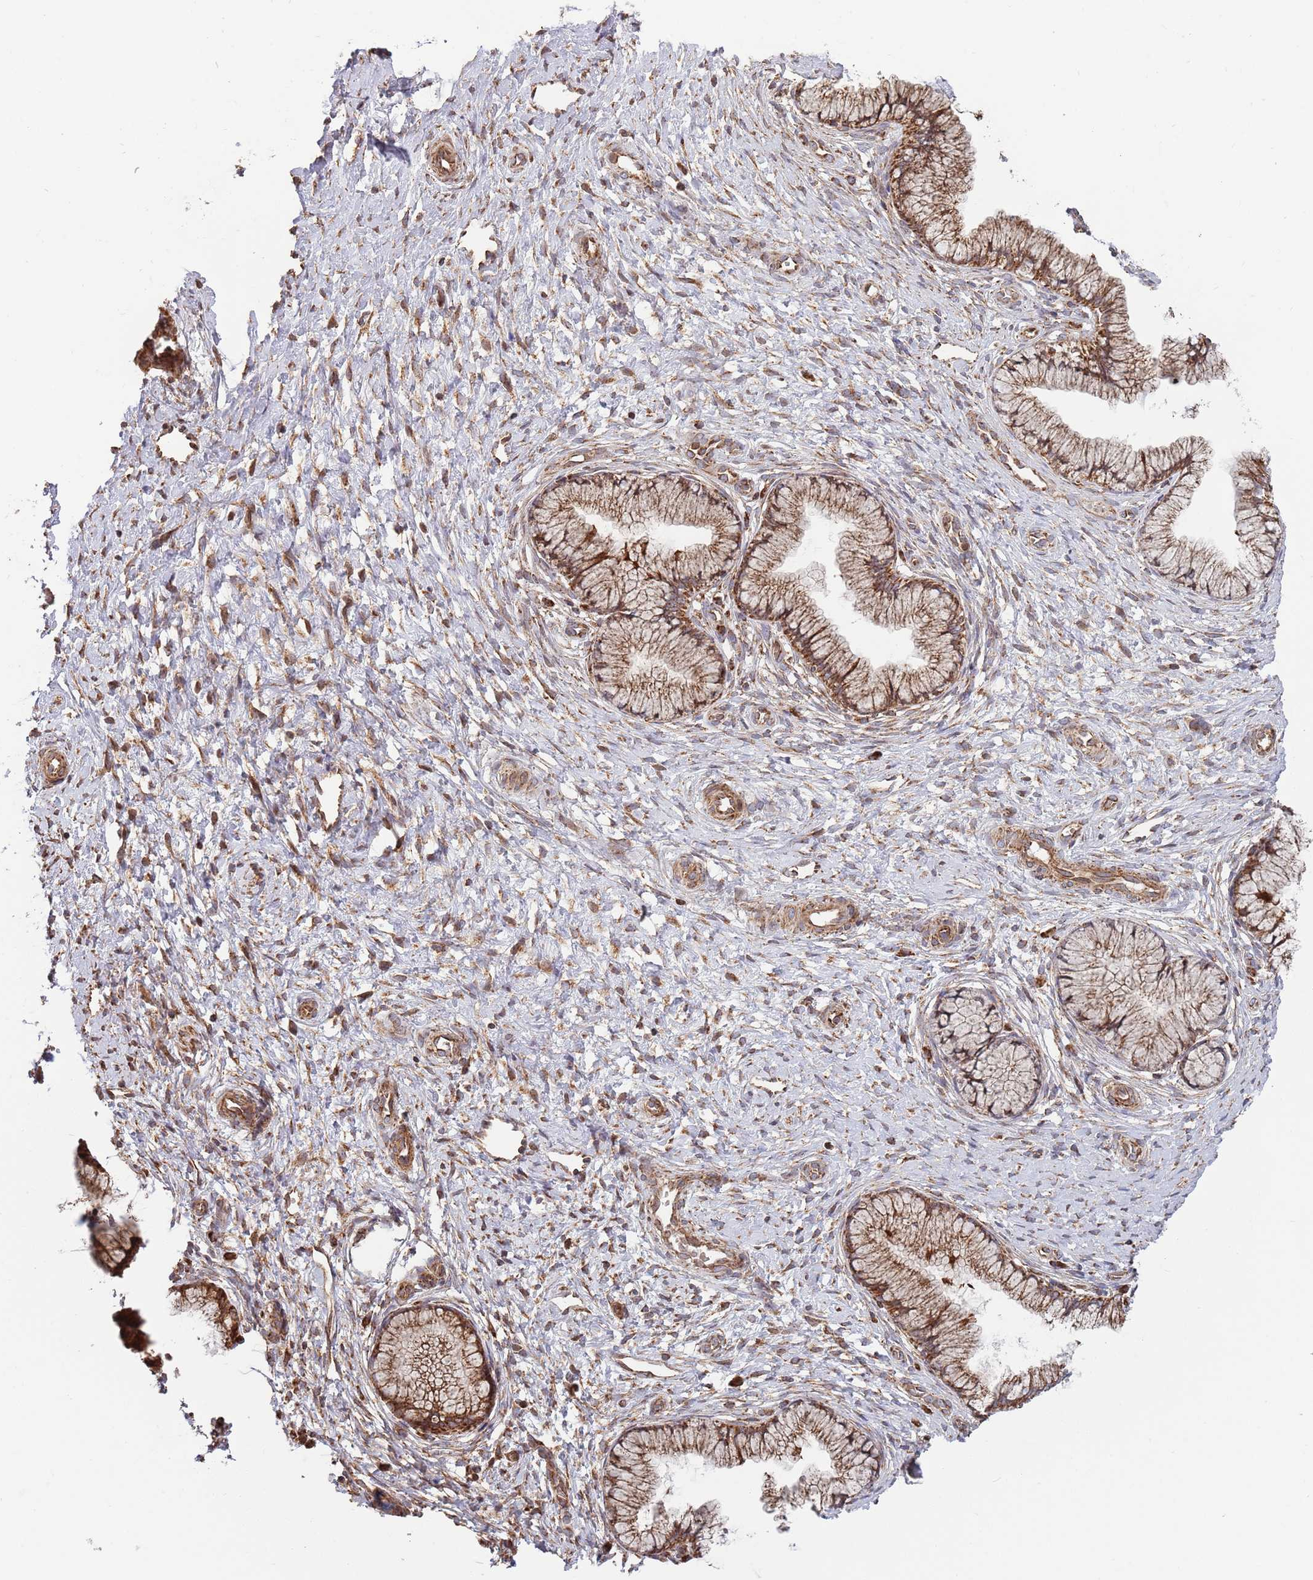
{"staining": {"intensity": "strong", "quantity": ">75%", "location": "cytoplasmic/membranous"}, "tissue": "cervix", "cell_type": "Glandular cells", "image_type": "normal", "snomed": [{"axis": "morphology", "description": "Normal tissue, NOS"}, {"axis": "topography", "description": "Cervix"}], "caption": "Brown immunohistochemical staining in normal human cervix displays strong cytoplasmic/membranous expression in about >75% of glandular cells.", "gene": "ATP5PD", "patient": {"sex": "female", "age": 36}}